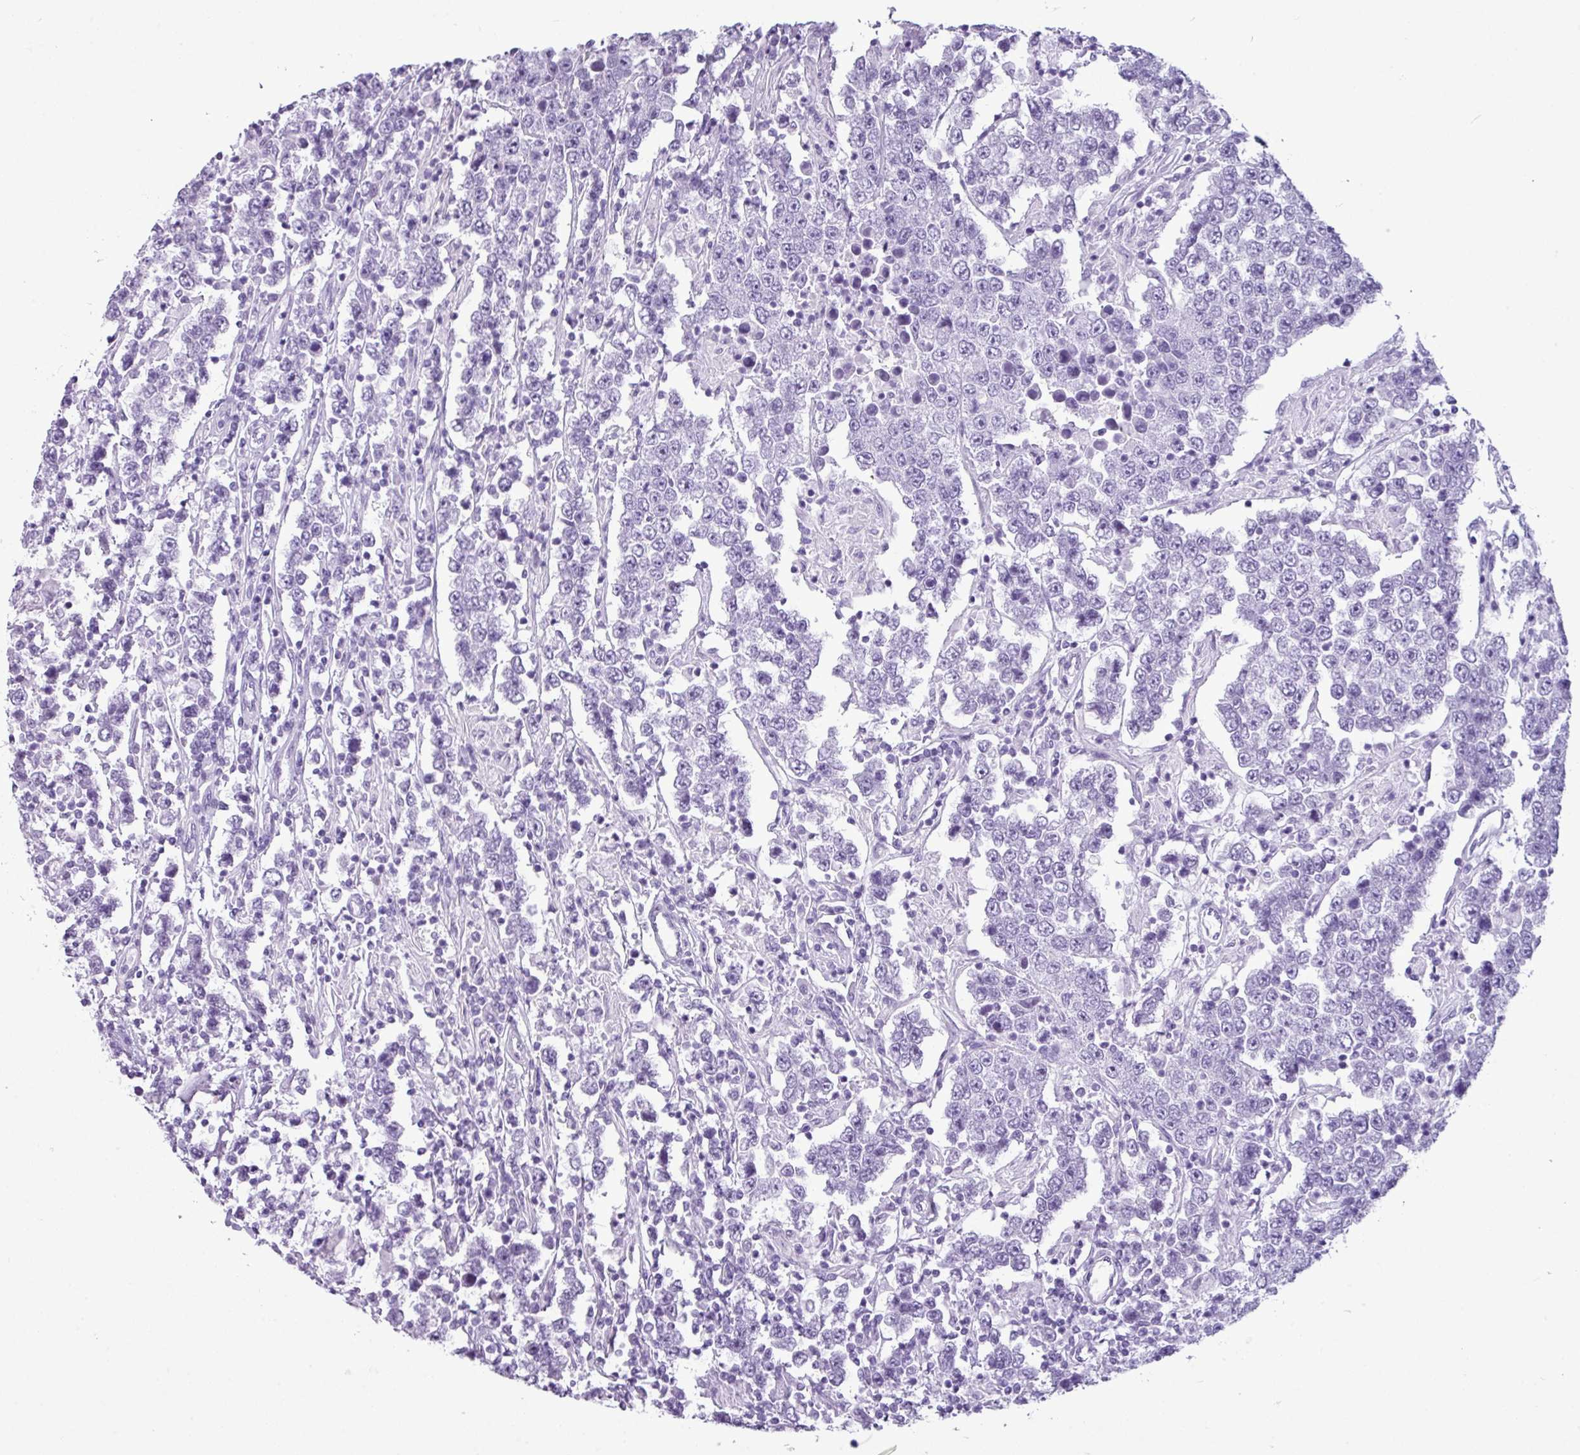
{"staining": {"intensity": "negative", "quantity": "none", "location": "none"}, "tissue": "testis cancer", "cell_type": "Tumor cells", "image_type": "cancer", "snomed": [{"axis": "morphology", "description": "Normal tissue, NOS"}, {"axis": "morphology", "description": "Urothelial carcinoma, High grade"}, {"axis": "morphology", "description": "Seminoma, NOS"}, {"axis": "morphology", "description": "Carcinoma, Embryonal, NOS"}, {"axis": "topography", "description": "Urinary bladder"}, {"axis": "topography", "description": "Testis"}], "caption": "A high-resolution image shows immunohistochemistry (IHC) staining of testis cancer, which reveals no significant positivity in tumor cells.", "gene": "AMY1B", "patient": {"sex": "male", "age": 41}}